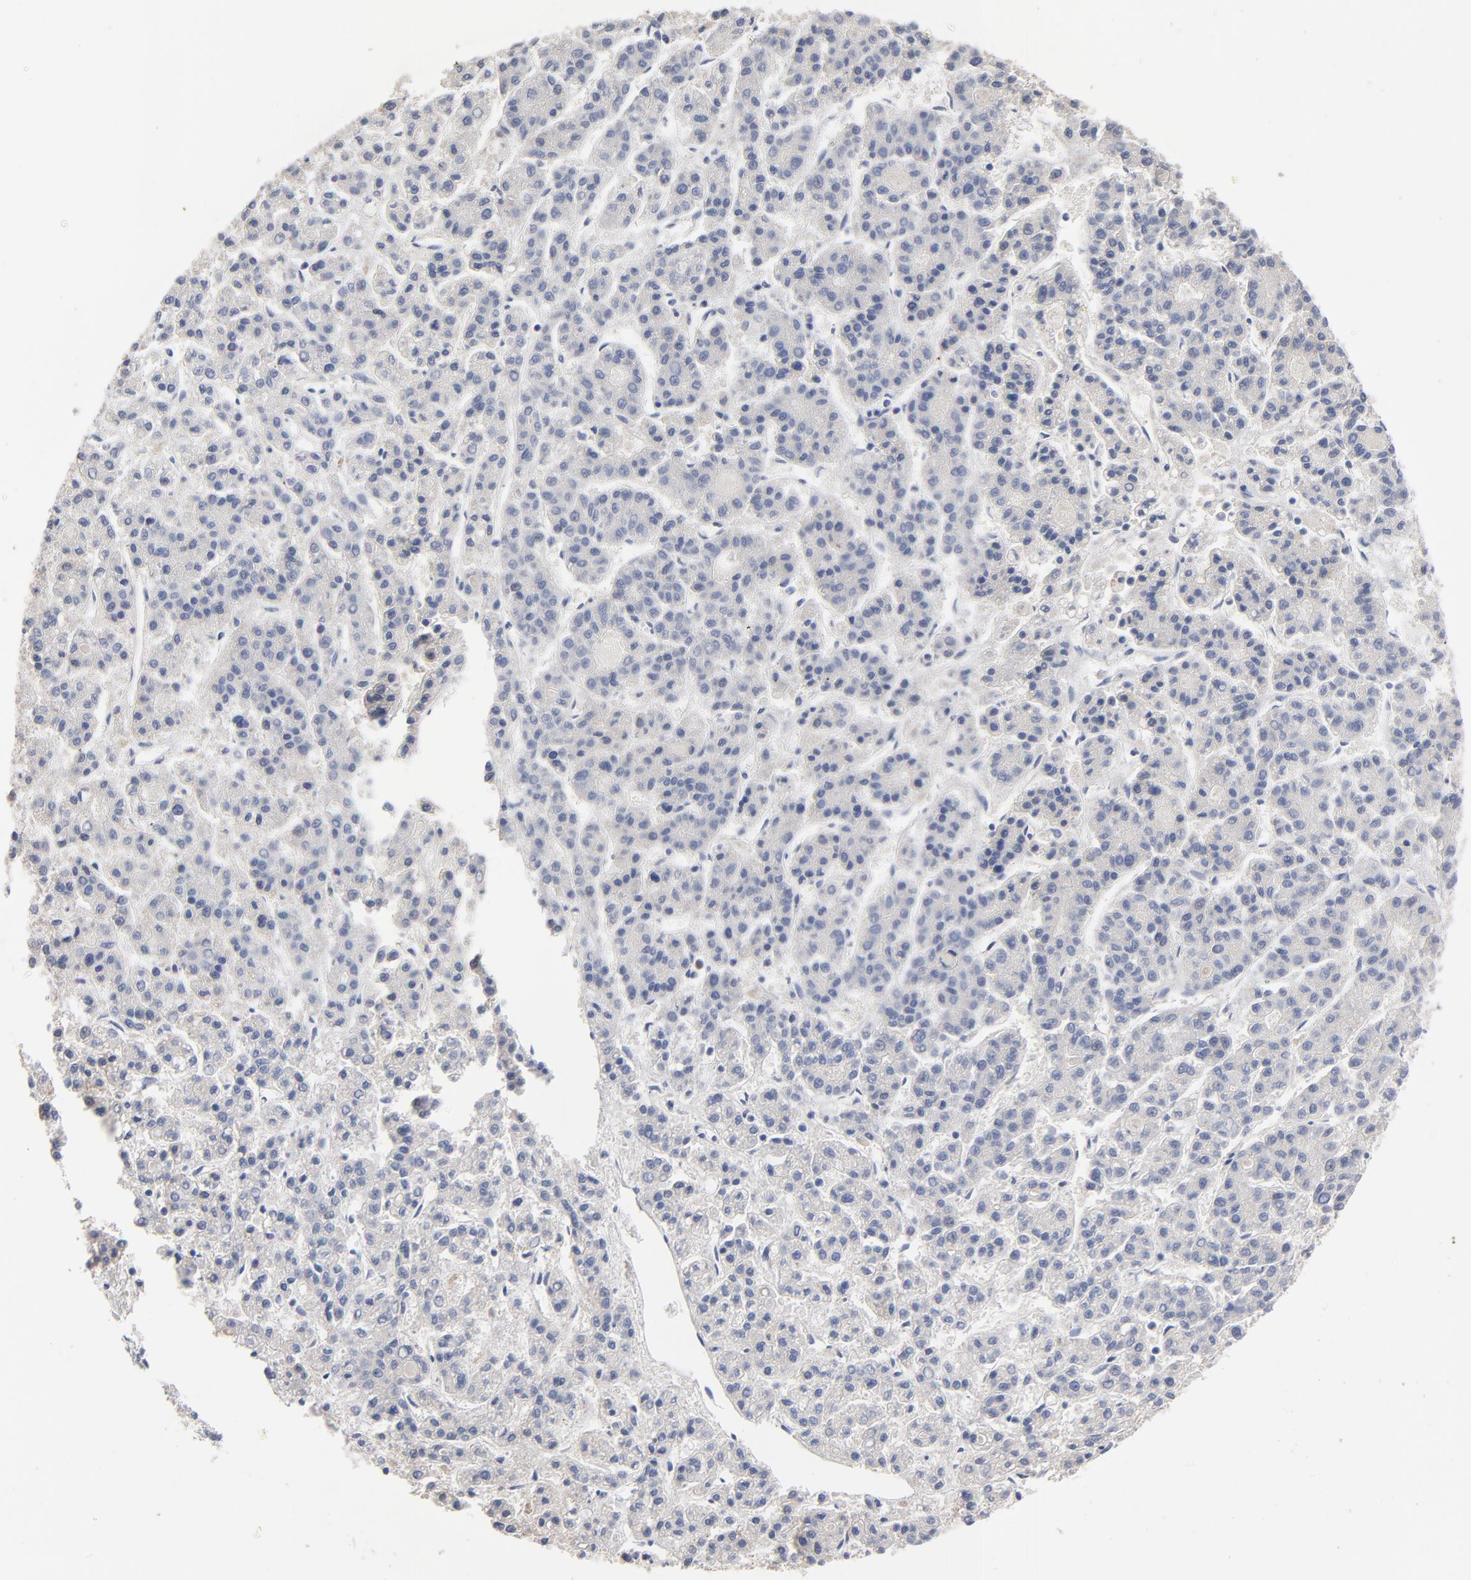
{"staining": {"intensity": "negative", "quantity": "none", "location": "none"}, "tissue": "liver cancer", "cell_type": "Tumor cells", "image_type": "cancer", "snomed": [{"axis": "morphology", "description": "Carcinoma, Hepatocellular, NOS"}, {"axis": "topography", "description": "Liver"}], "caption": "Tumor cells are negative for brown protein staining in liver hepatocellular carcinoma. The staining is performed using DAB (3,3'-diaminobenzidine) brown chromogen with nuclei counter-stained in using hematoxylin.", "gene": "AADAC", "patient": {"sex": "male", "age": 70}}